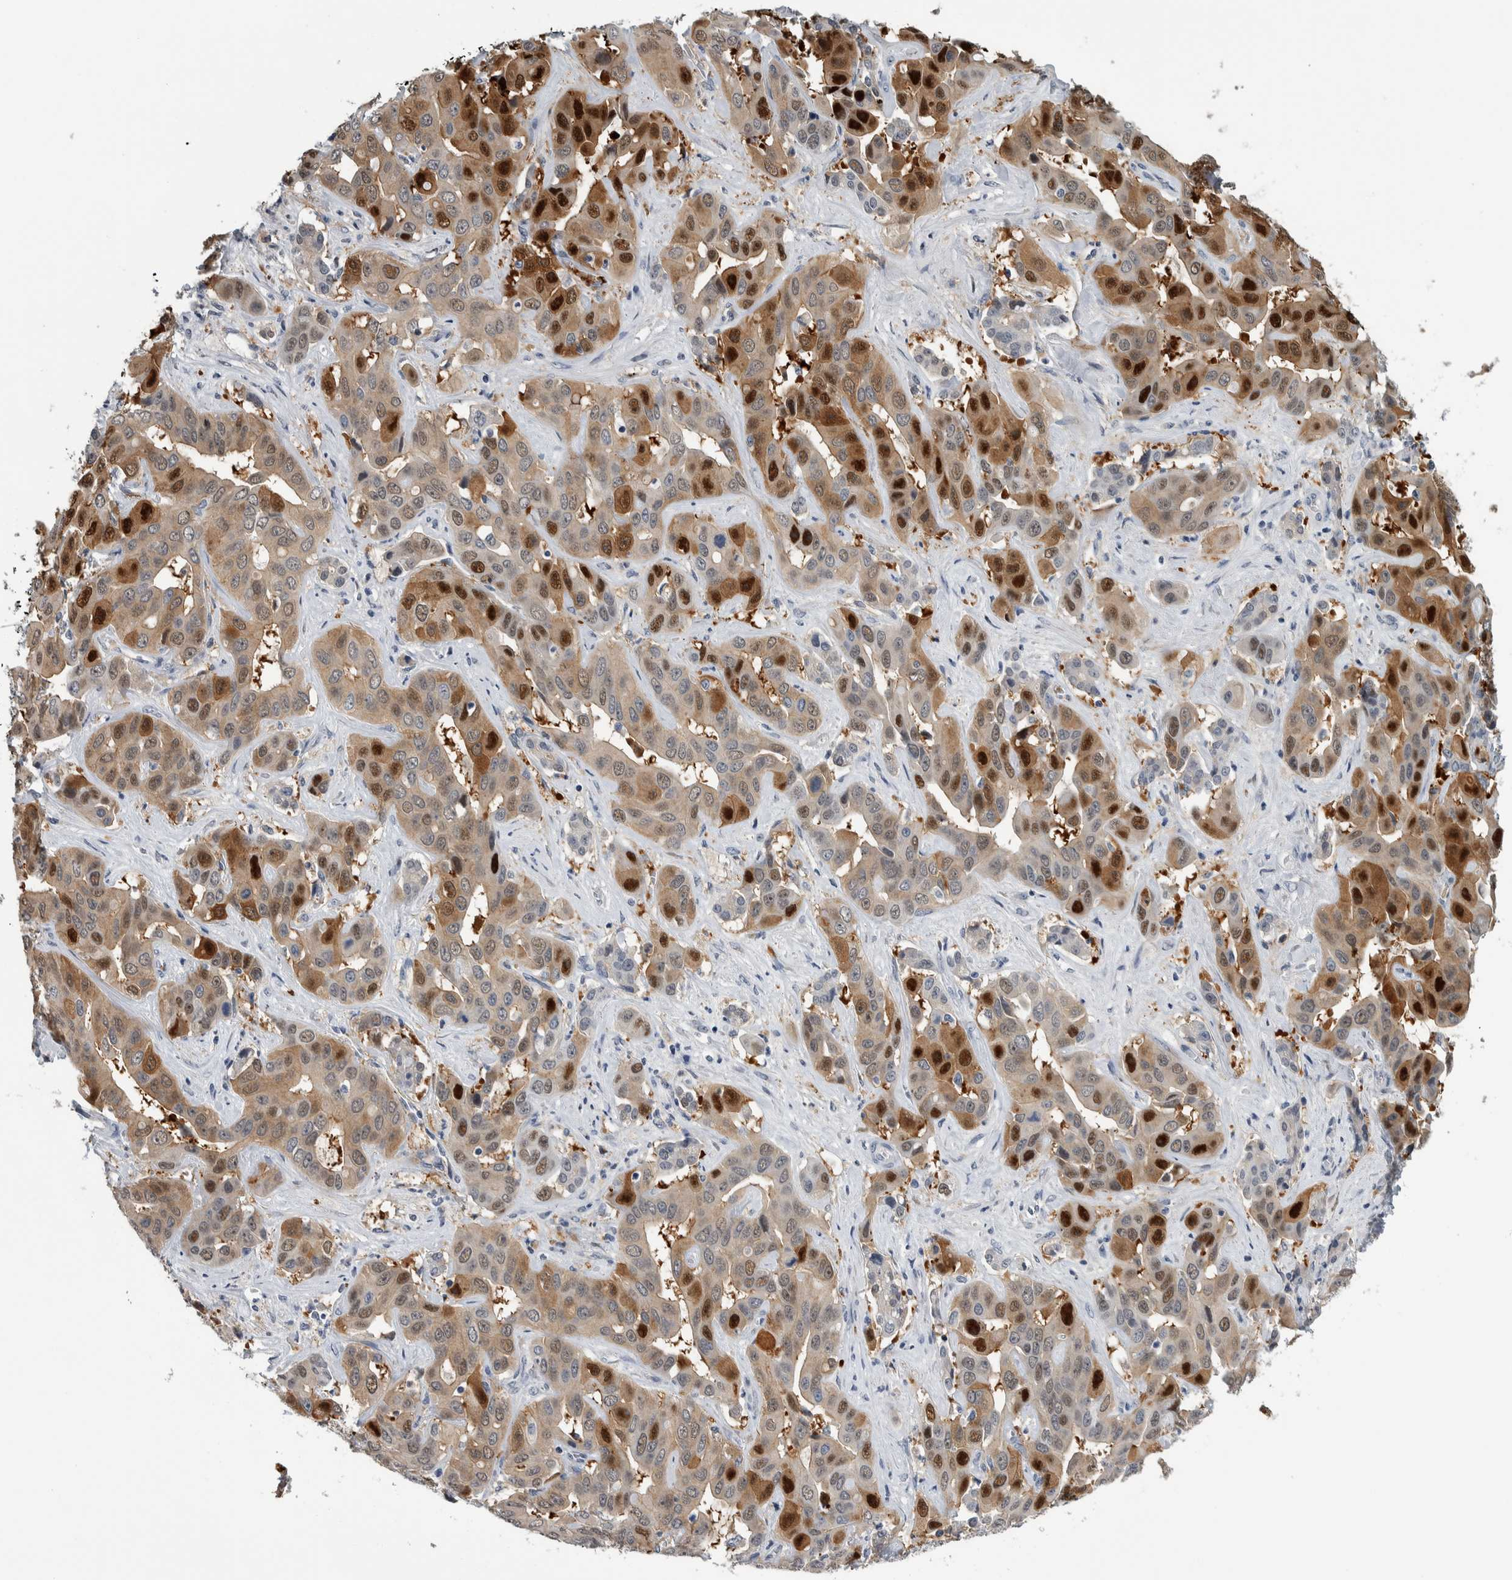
{"staining": {"intensity": "moderate", "quantity": ">75%", "location": "cytoplasmic/membranous,nuclear"}, "tissue": "liver cancer", "cell_type": "Tumor cells", "image_type": "cancer", "snomed": [{"axis": "morphology", "description": "Cholangiocarcinoma"}, {"axis": "topography", "description": "Liver"}], "caption": "Immunohistochemical staining of human liver cancer shows medium levels of moderate cytoplasmic/membranous and nuclear staining in about >75% of tumor cells.", "gene": "COL14A1", "patient": {"sex": "female", "age": 52}}